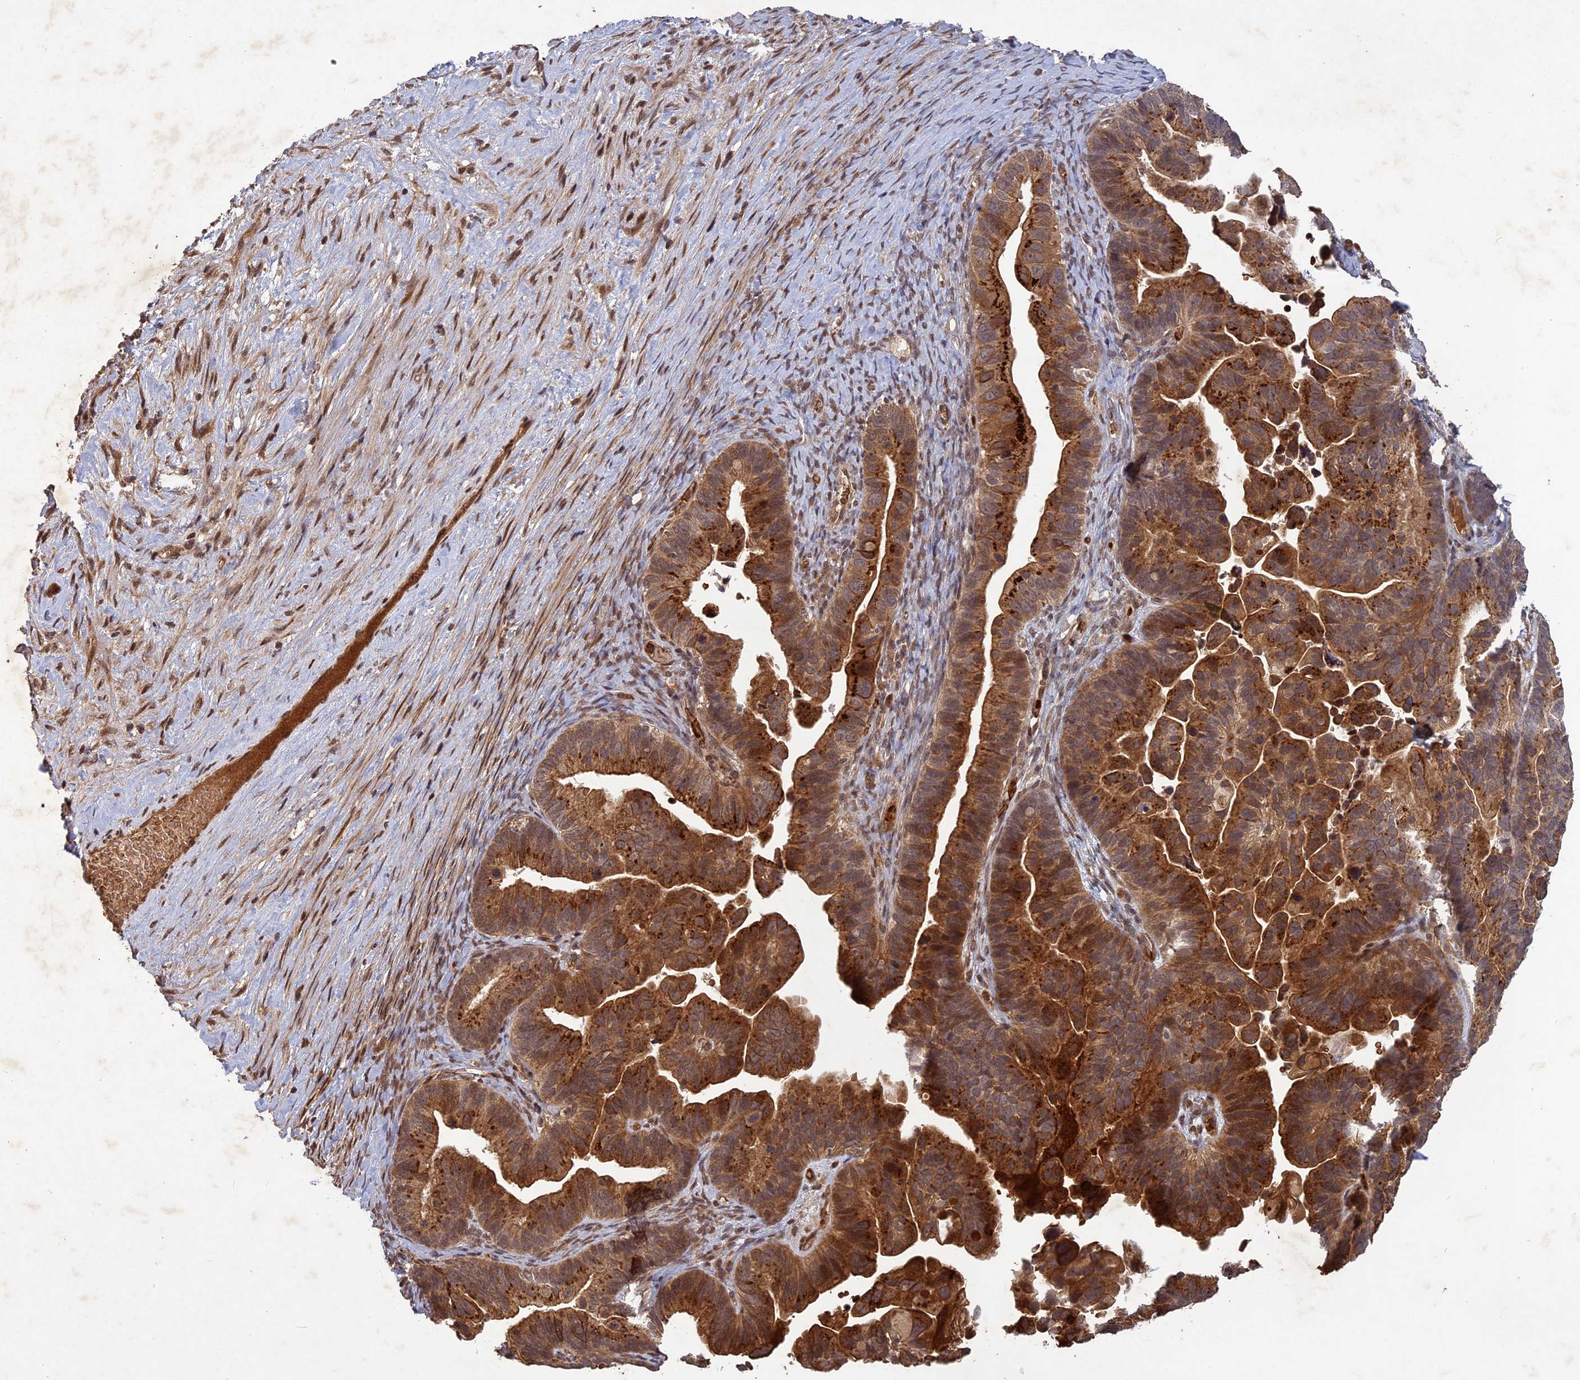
{"staining": {"intensity": "strong", "quantity": ">75%", "location": "cytoplasmic/membranous"}, "tissue": "ovarian cancer", "cell_type": "Tumor cells", "image_type": "cancer", "snomed": [{"axis": "morphology", "description": "Cystadenocarcinoma, serous, NOS"}, {"axis": "topography", "description": "Ovary"}], "caption": "DAB (3,3'-diaminobenzidine) immunohistochemical staining of ovarian cancer (serous cystadenocarcinoma) reveals strong cytoplasmic/membranous protein expression in about >75% of tumor cells.", "gene": "SRMS", "patient": {"sex": "female", "age": 56}}